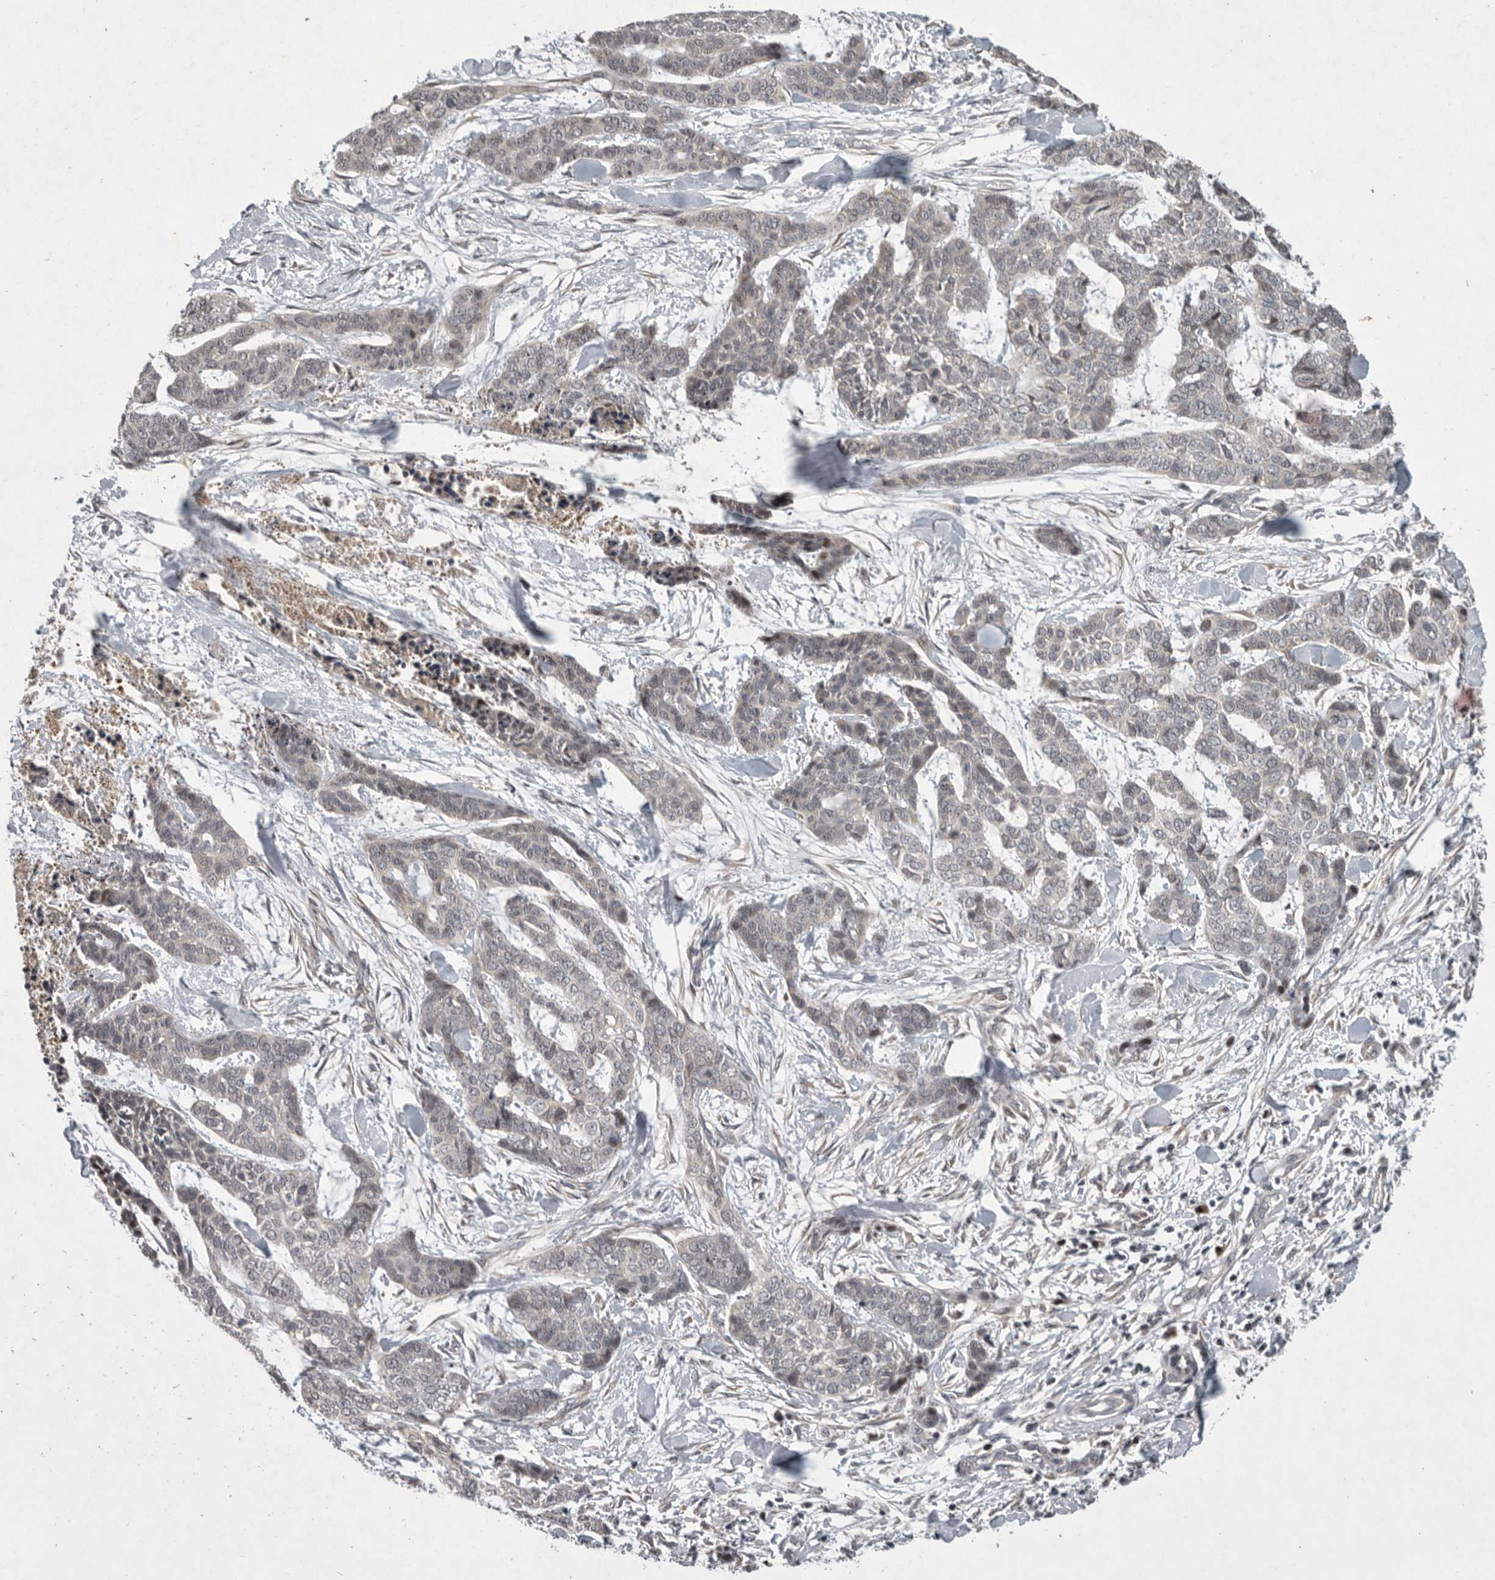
{"staining": {"intensity": "negative", "quantity": "none", "location": "none"}, "tissue": "skin cancer", "cell_type": "Tumor cells", "image_type": "cancer", "snomed": [{"axis": "morphology", "description": "Basal cell carcinoma"}, {"axis": "topography", "description": "Skin"}], "caption": "The micrograph exhibits no significant expression in tumor cells of skin cancer.", "gene": "MAN2A1", "patient": {"sex": "female", "age": 64}}